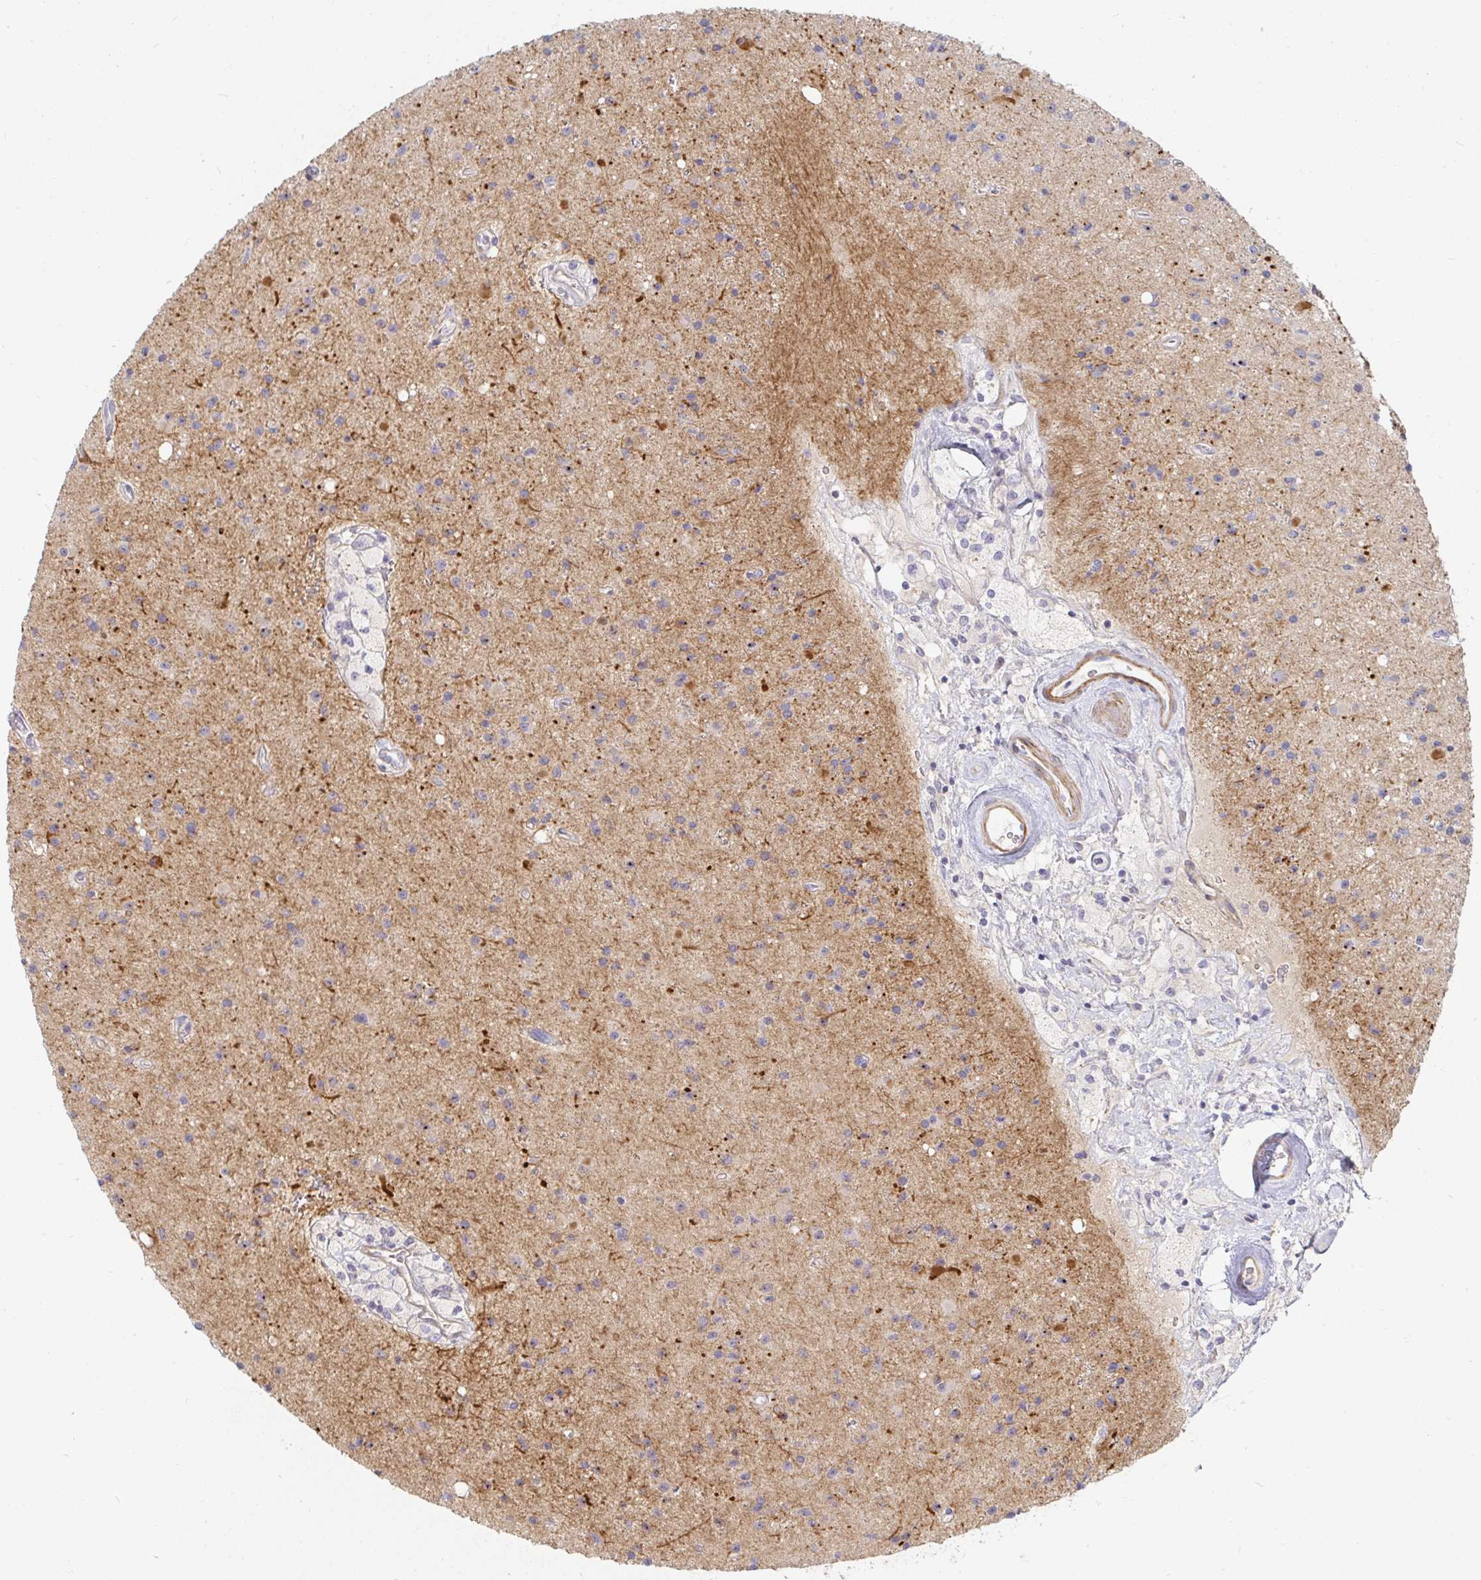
{"staining": {"intensity": "negative", "quantity": "none", "location": "none"}, "tissue": "glioma", "cell_type": "Tumor cells", "image_type": "cancer", "snomed": [{"axis": "morphology", "description": "Glioma, malignant, High grade"}, {"axis": "topography", "description": "Brain"}], "caption": "Photomicrograph shows no protein positivity in tumor cells of glioma tissue.", "gene": "SSH2", "patient": {"sex": "male", "age": 36}}